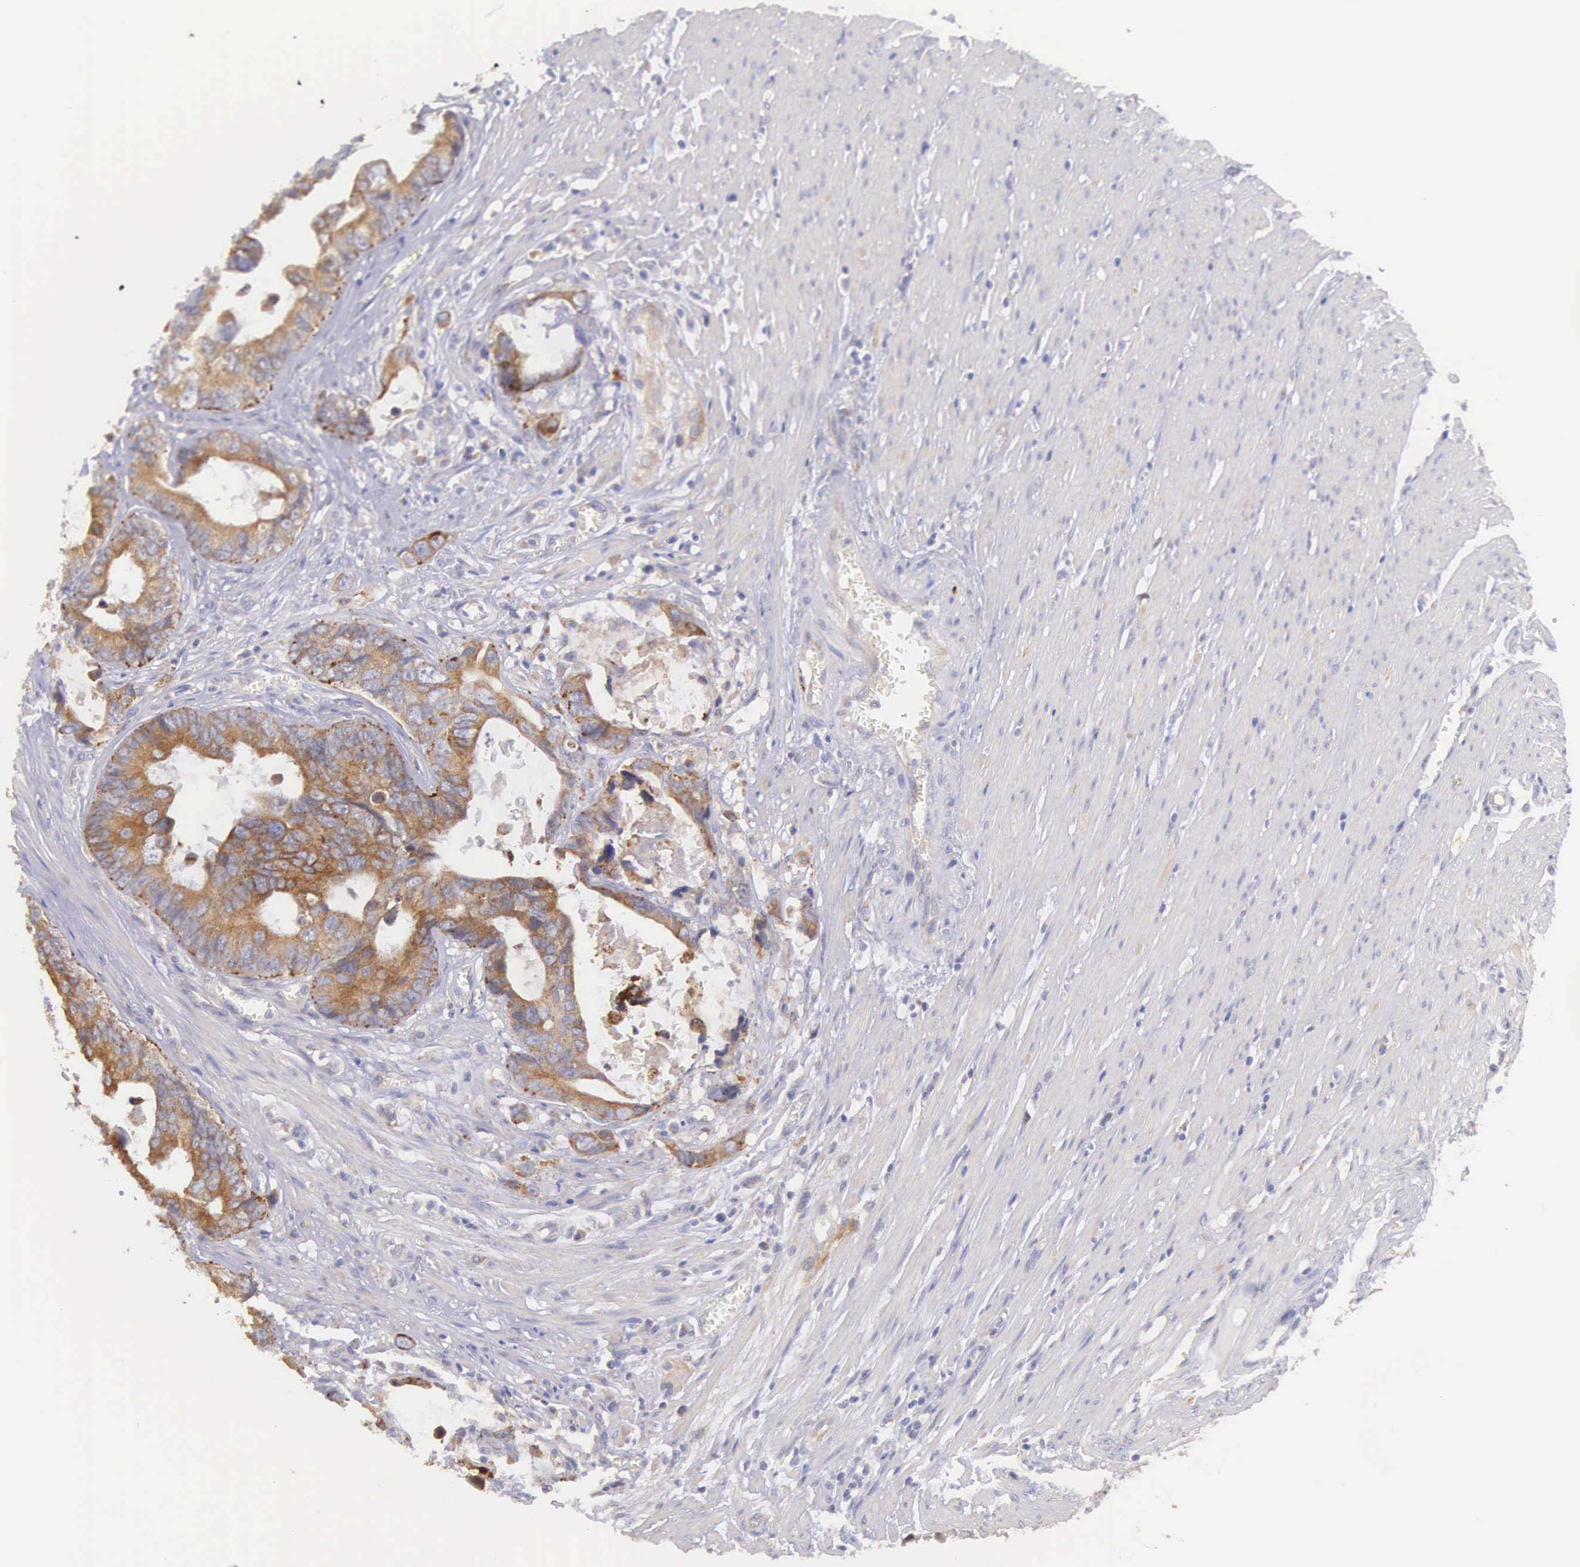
{"staining": {"intensity": "moderate", "quantity": ">75%", "location": "cytoplasmic/membranous"}, "tissue": "colorectal cancer", "cell_type": "Tumor cells", "image_type": "cancer", "snomed": [{"axis": "morphology", "description": "Adenocarcinoma, NOS"}, {"axis": "topography", "description": "Rectum"}], "caption": "Colorectal cancer stained for a protein displays moderate cytoplasmic/membranous positivity in tumor cells.", "gene": "NSDHL", "patient": {"sex": "female", "age": 98}}